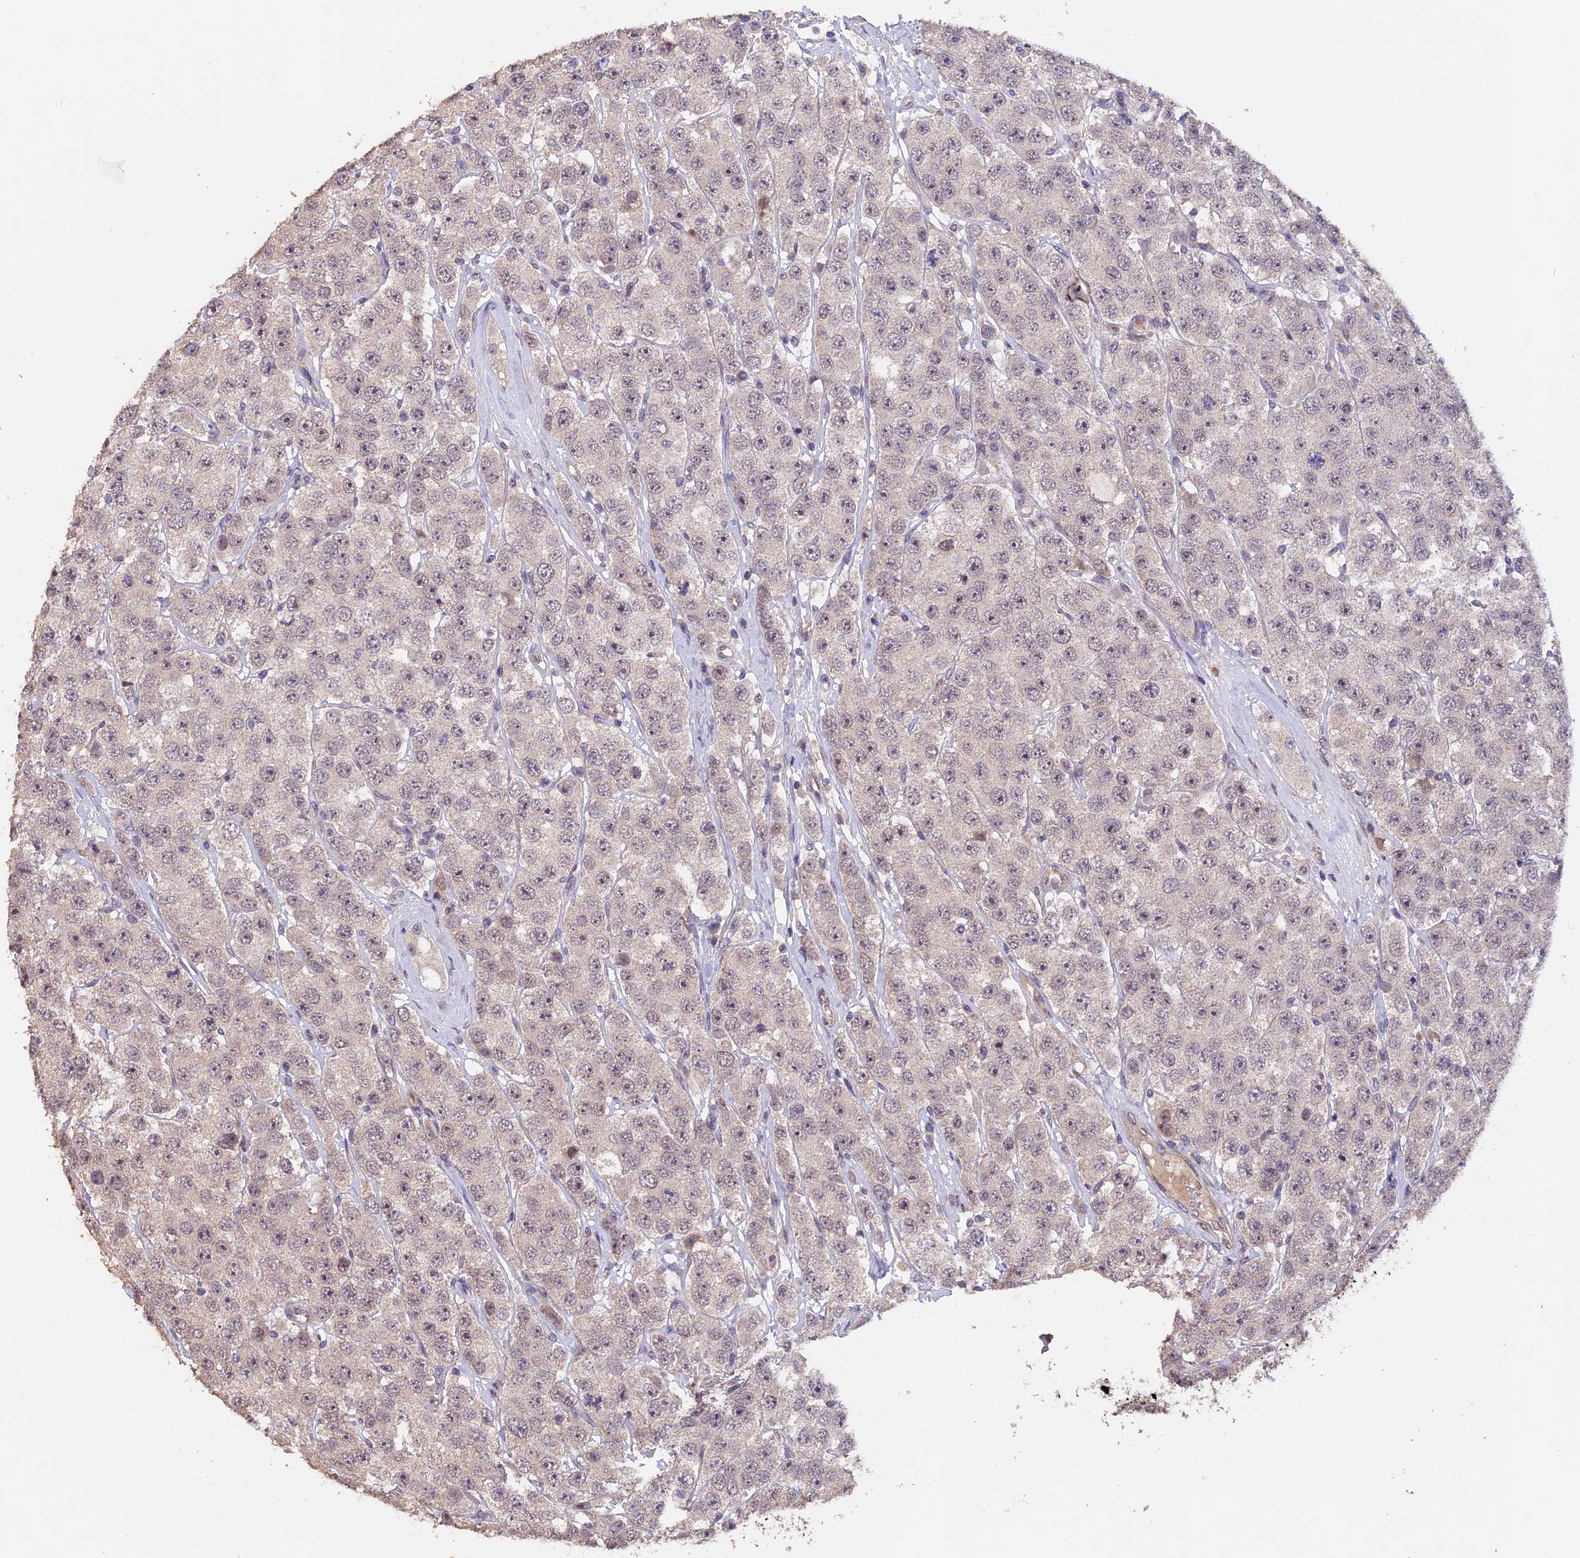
{"staining": {"intensity": "negative", "quantity": "none", "location": "none"}, "tissue": "testis cancer", "cell_type": "Tumor cells", "image_type": "cancer", "snomed": [{"axis": "morphology", "description": "Seminoma, NOS"}, {"axis": "topography", "description": "Testis"}], "caption": "There is no significant staining in tumor cells of testis cancer (seminoma).", "gene": "GNB5", "patient": {"sex": "male", "age": 28}}